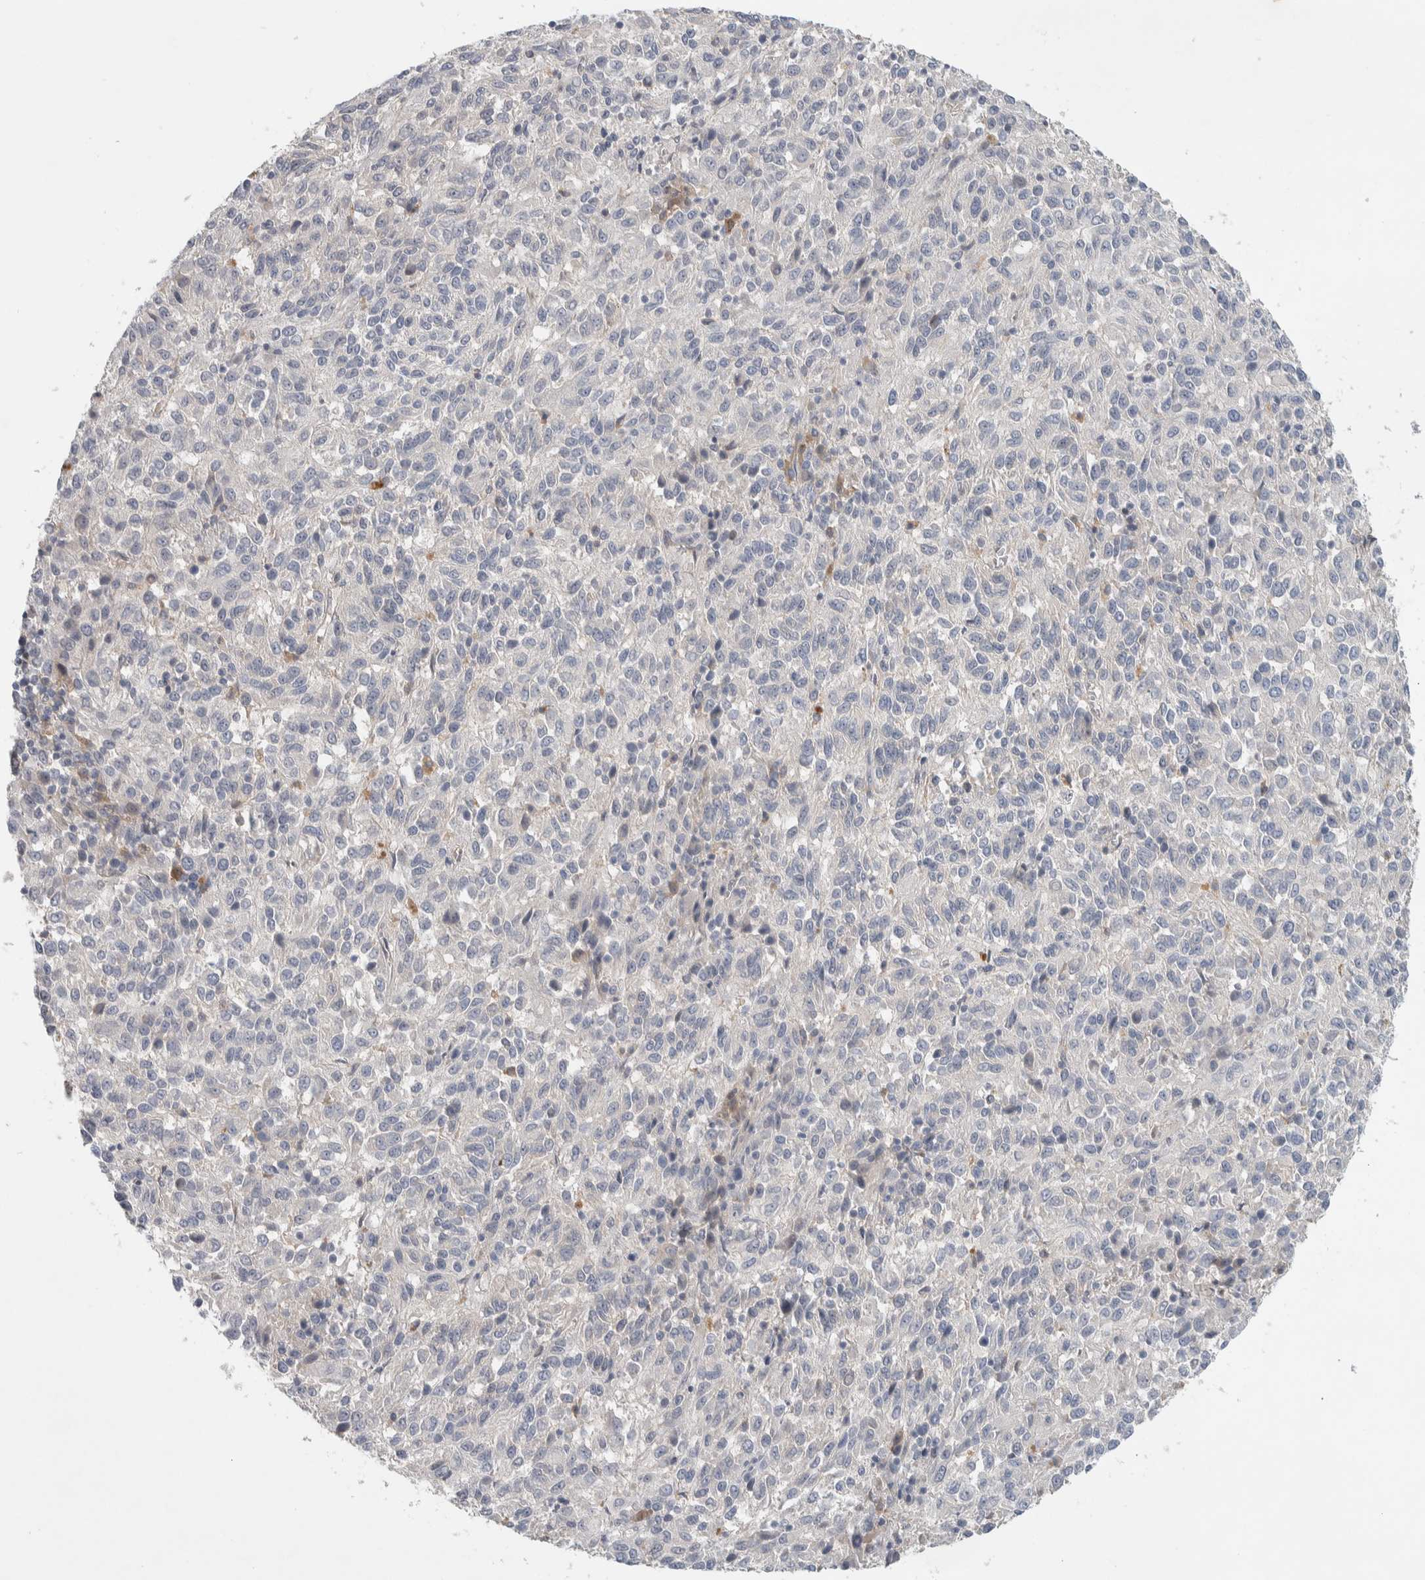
{"staining": {"intensity": "negative", "quantity": "none", "location": "none"}, "tissue": "melanoma", "cell_type": "Tumor cells", "image_type": "cancer", "snomed": [{"axis": "morphology", "description": "Malignant melanoma, Metastatic site"}, {"axis": "topography", "description": "Lung"}], "caption": "The image reveals no significant positivity in tumor cells of malignant melanoma (metastatic site).", "gene": "DEPTOR", "patient": {"sex": "male", "age": 64}}